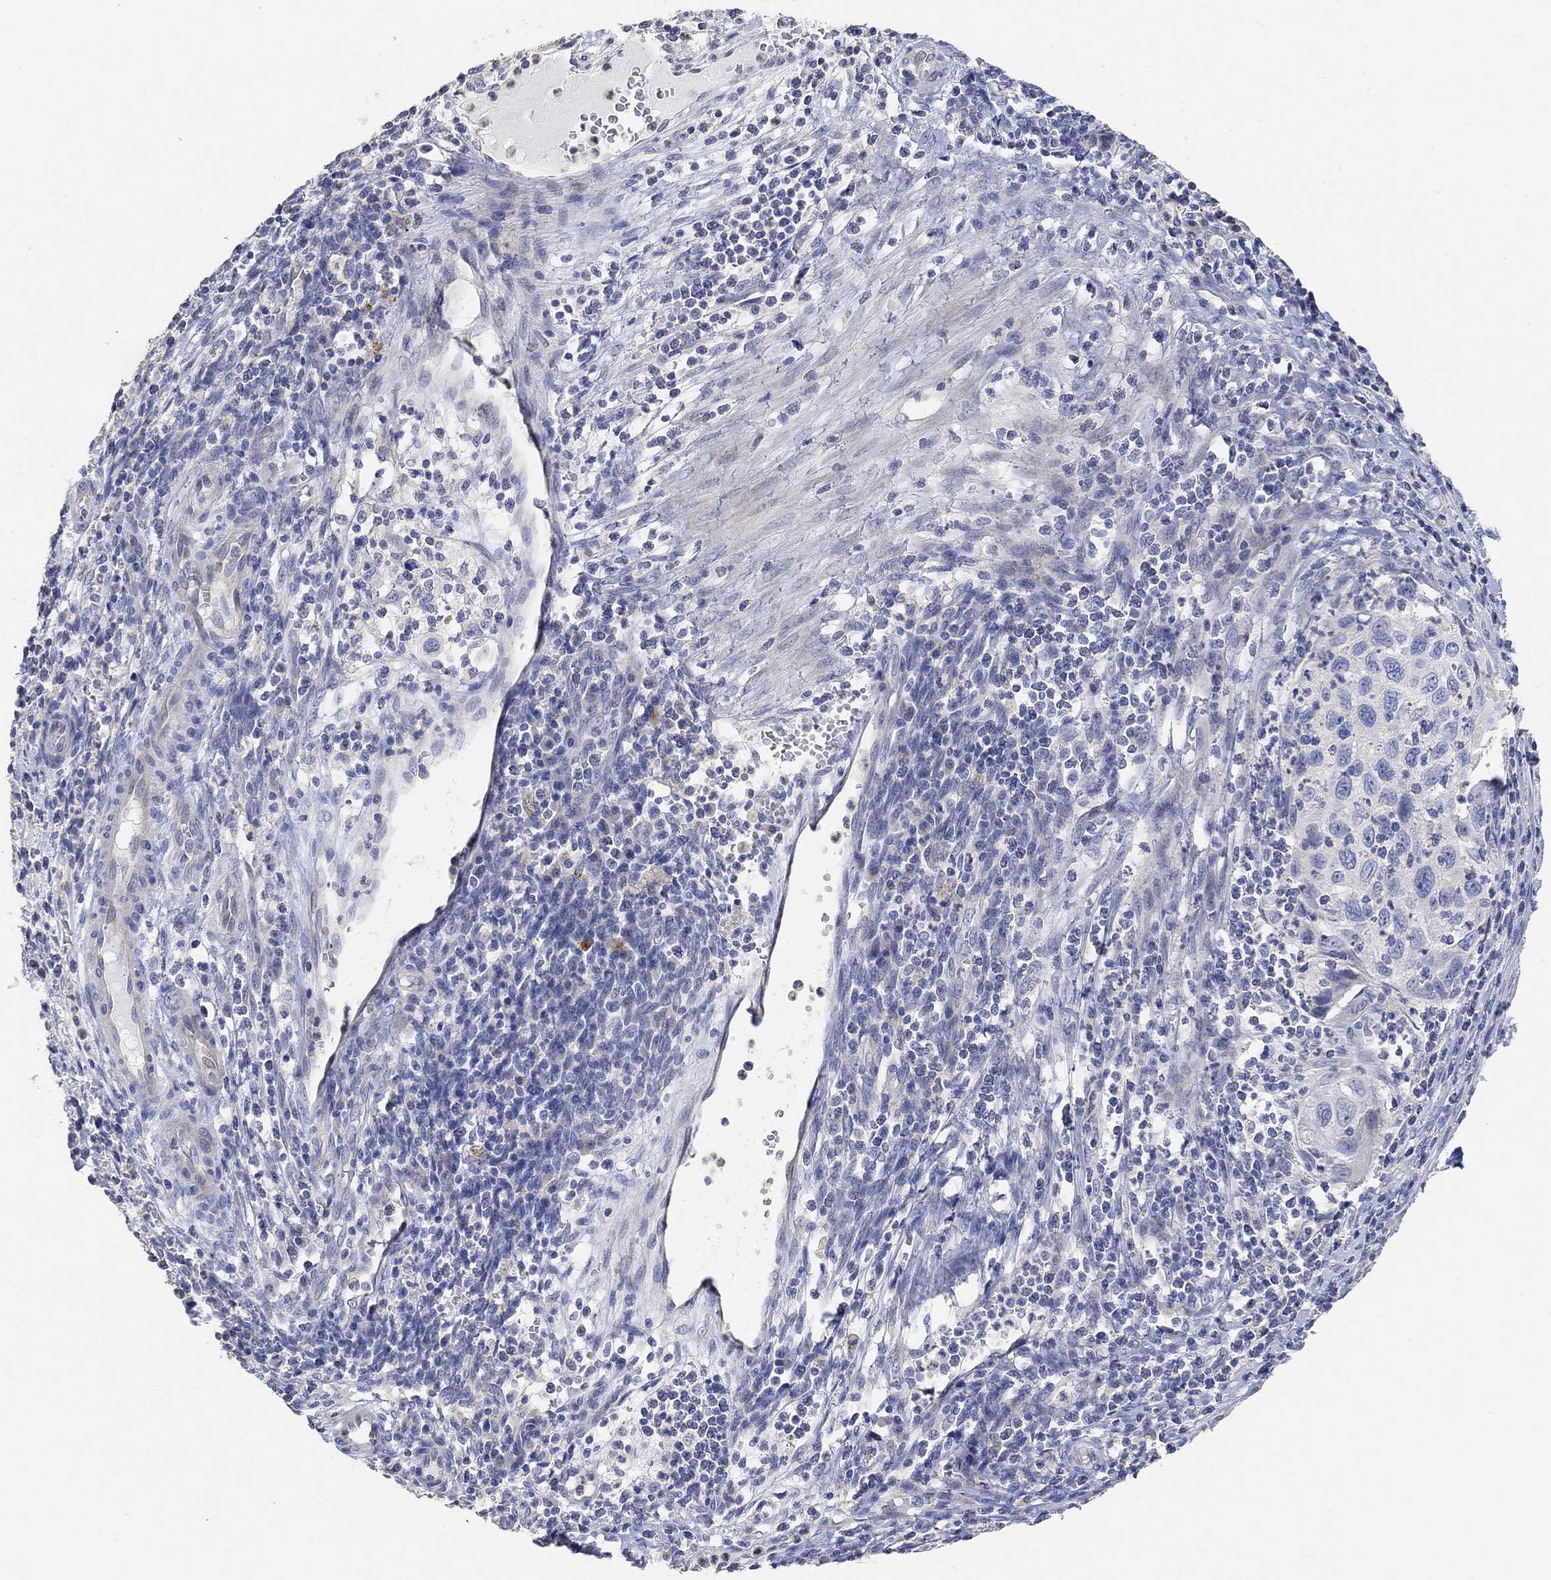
{"staining": {"intensity": "negative", "quantity": "none", "location": "none"}, "tissue": "cervical cancer", "cell_type": "Tumor cells", "image_type": "cancer", "snomed": [{"axis": "morphology", "description": "Squamous cell carcinoma, NOS"}, {"axis": "topography", "description": "Cervix"}], "caption": "Cervical cancer was stained to show a protein in brown. There is no significant expression in tumor cells.", "gene": "NLRP14", "patient": {"sex": "female", "age": 70}}